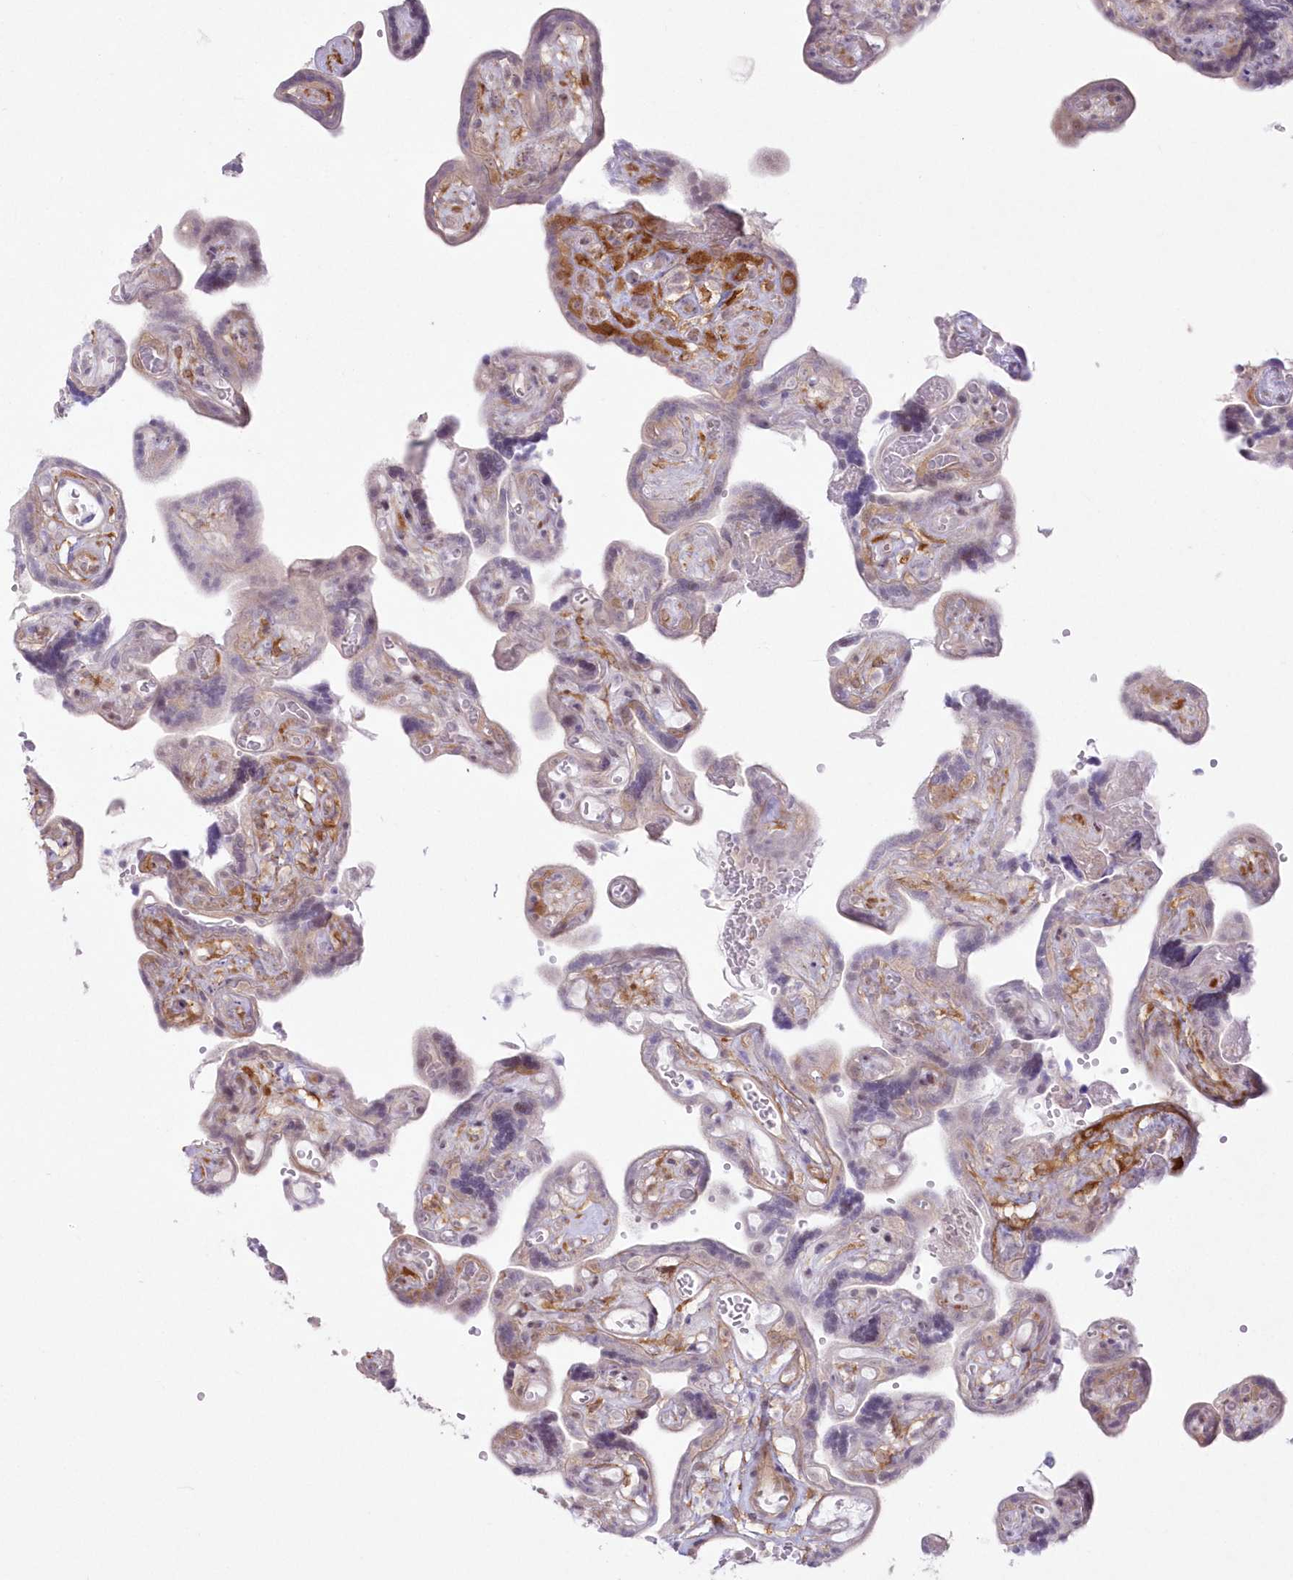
{"staining": {"intensity": "moderate", "quantity": ">75%", "location": "cytoplasmic/membranous"}, "tissue": "placenta", "cell_type": "Decidual cells", "image_type": "normal", "snomed": [{"axis": "morphology", "description": "Normal tissue, NOS"}, {"axis": "topography", "description": "Placenta"}], "caption": "Immunohistochemical staining of benign human placenta displays medium levels of moderate cytoplasmic/membranous positivity in about >75% of decidual cells. Nuclei are stained in blue.", "gene": "SH3PXD2B", "patient": {"sex": "female", "age": 30}}